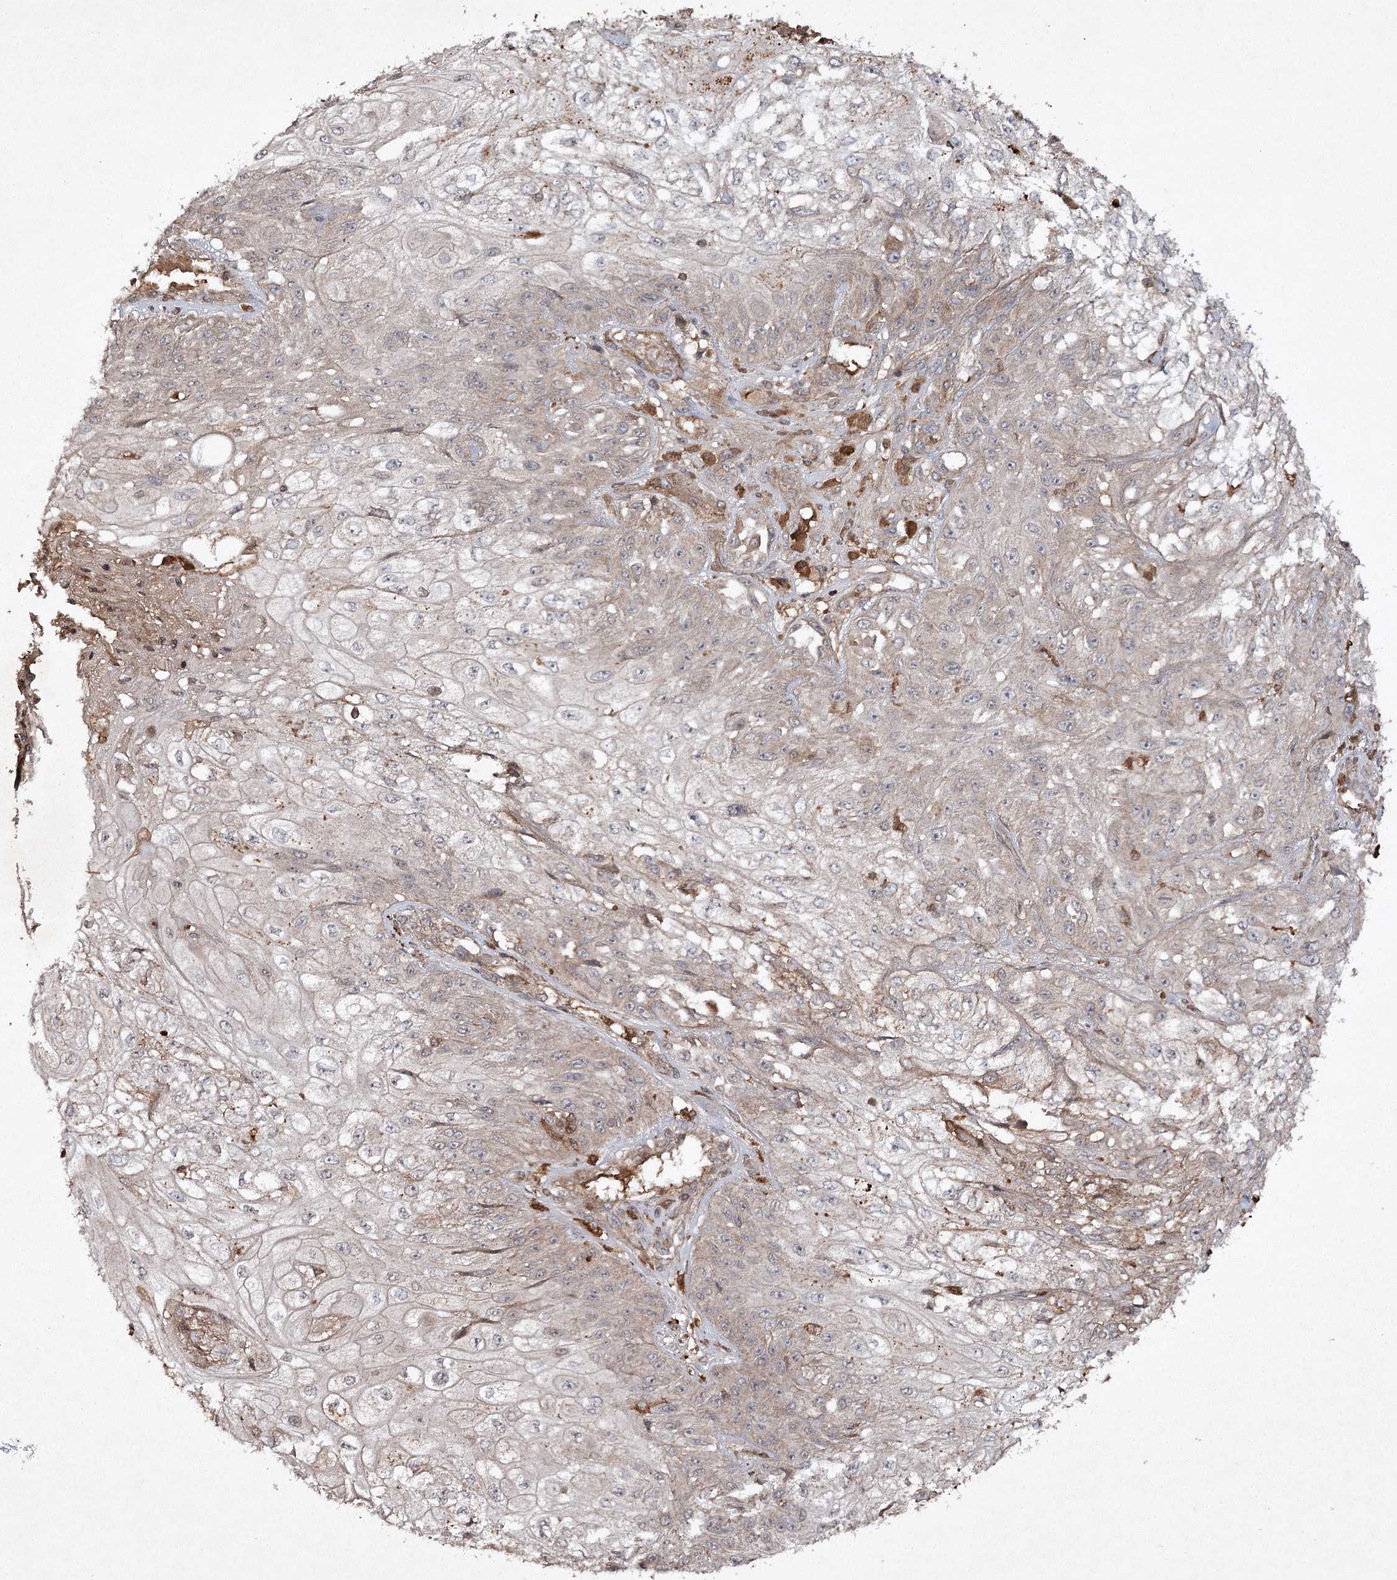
{"staining": {"intensity": "negative", "quantity": "none", "location": "none"}, "tissue": "skin cancer", "cell_type": "Tumor cells", "image_type": "cancer", "snomed": [{"axis": "morphology", "description": "Squamous cell carcinoma, NOS"}, {"axis": "morphology", "description": "Squamous cell carcinoma, metastatic, NOS"}, {"axis": "topography", "description": "Skin"}, {"axis": "topography", "description": "Lymph node"}], "caption": "IHC of human squamous cell carcinoma (skin) demonstrates no positivity in tumor cells. (DAB immunohistochemistry (IHC), high magnification).", "gene": "CYP2B6", "patient": {"sex": "male", "age": 75}}